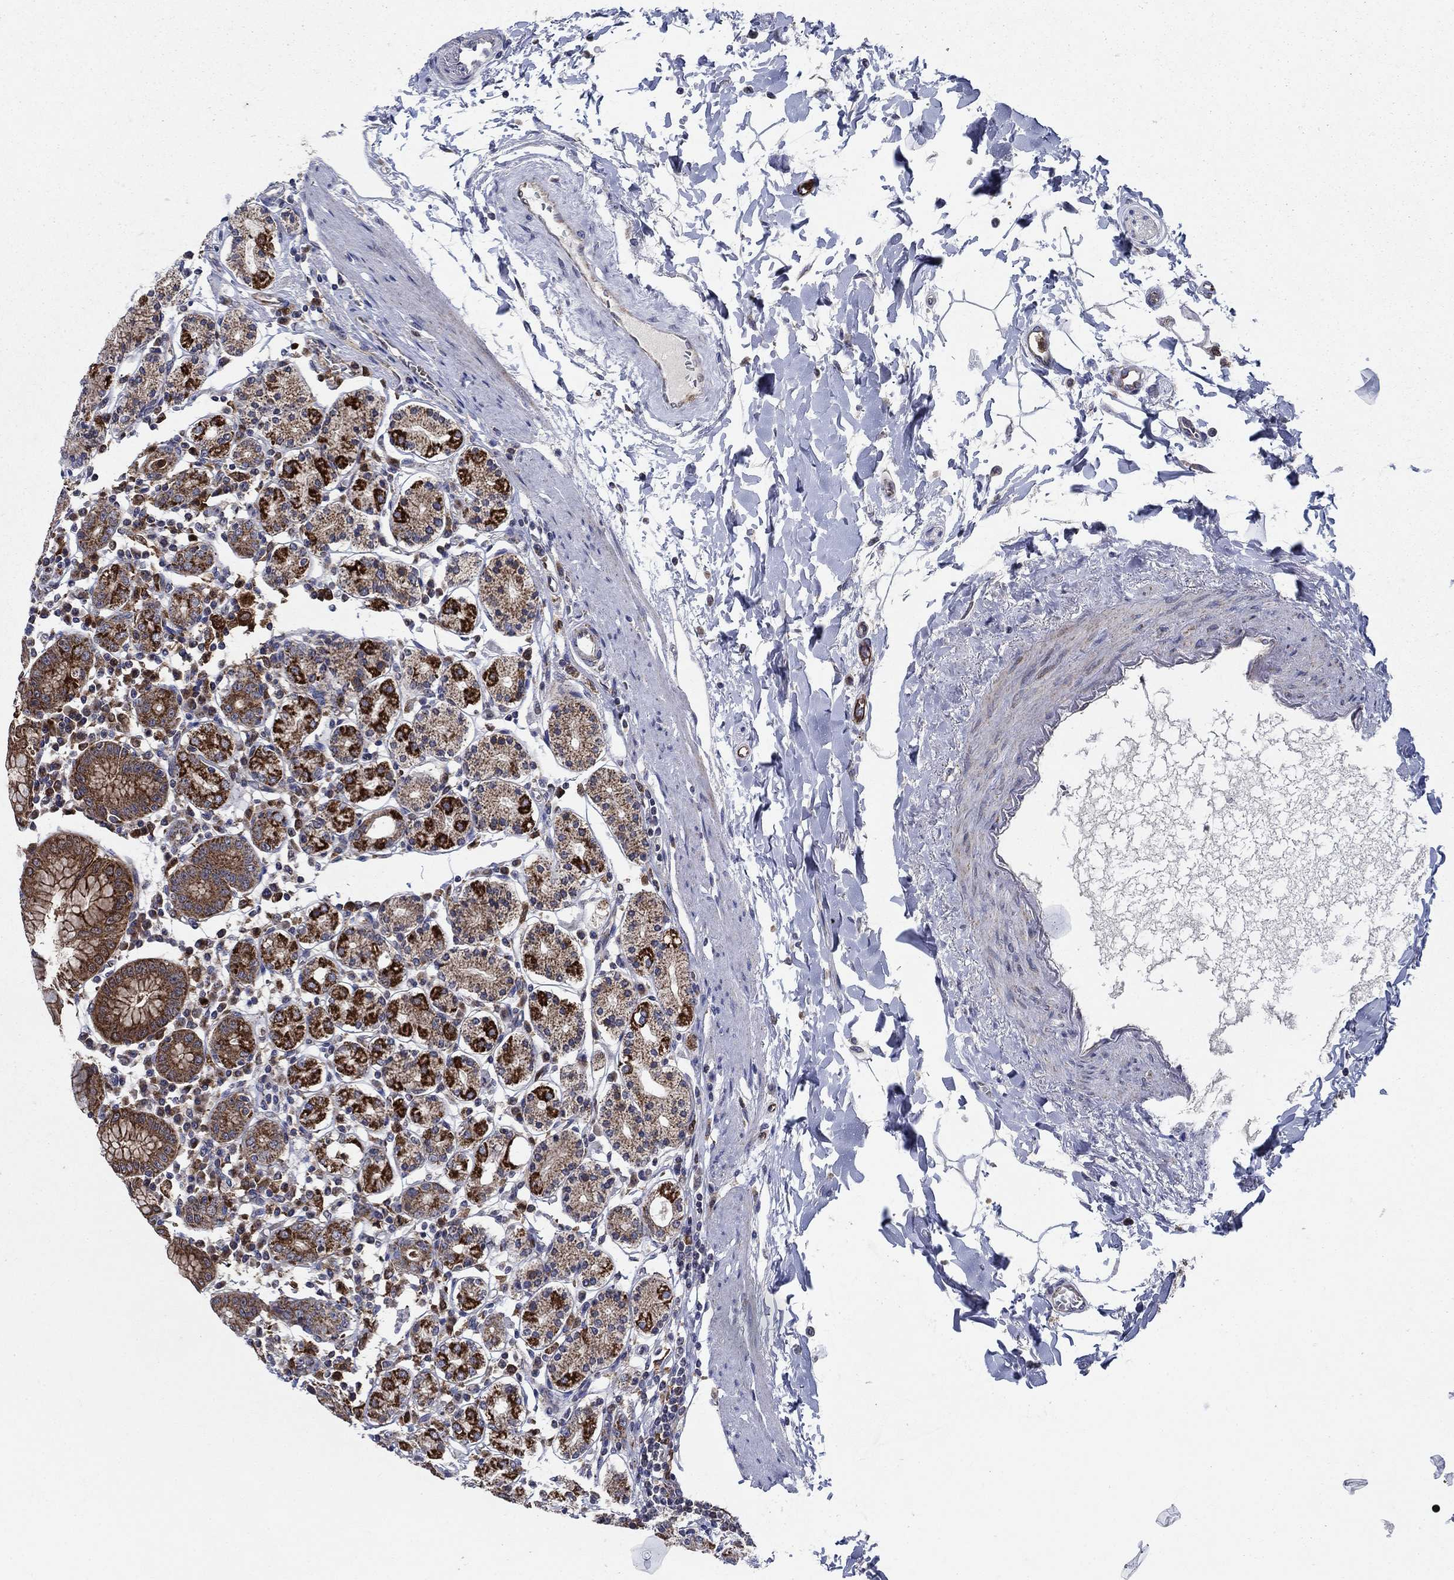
{"staining": {"intensity": "strong", "quantity": "25%-75%", "location": "cytoplasmic/membranous"}, "tissue": "stomach", "cell_type": "Glandular cells", "image_type": "normal", "snomed": [{"axis": "morphology", "description": "Normal tissue, NOS"}, {"axis": "topography", "description": "Stomach, upper"}, {"axis": "topography", "description": "Stomach"}], "caption": "Glandular cells exhibit high levels of strong cytoplasmic/membranous positivity in about 25%-75% of cells in benign stomach.", "gene": "RNF19B", "patient": {"sex": "male", "age": 62}}